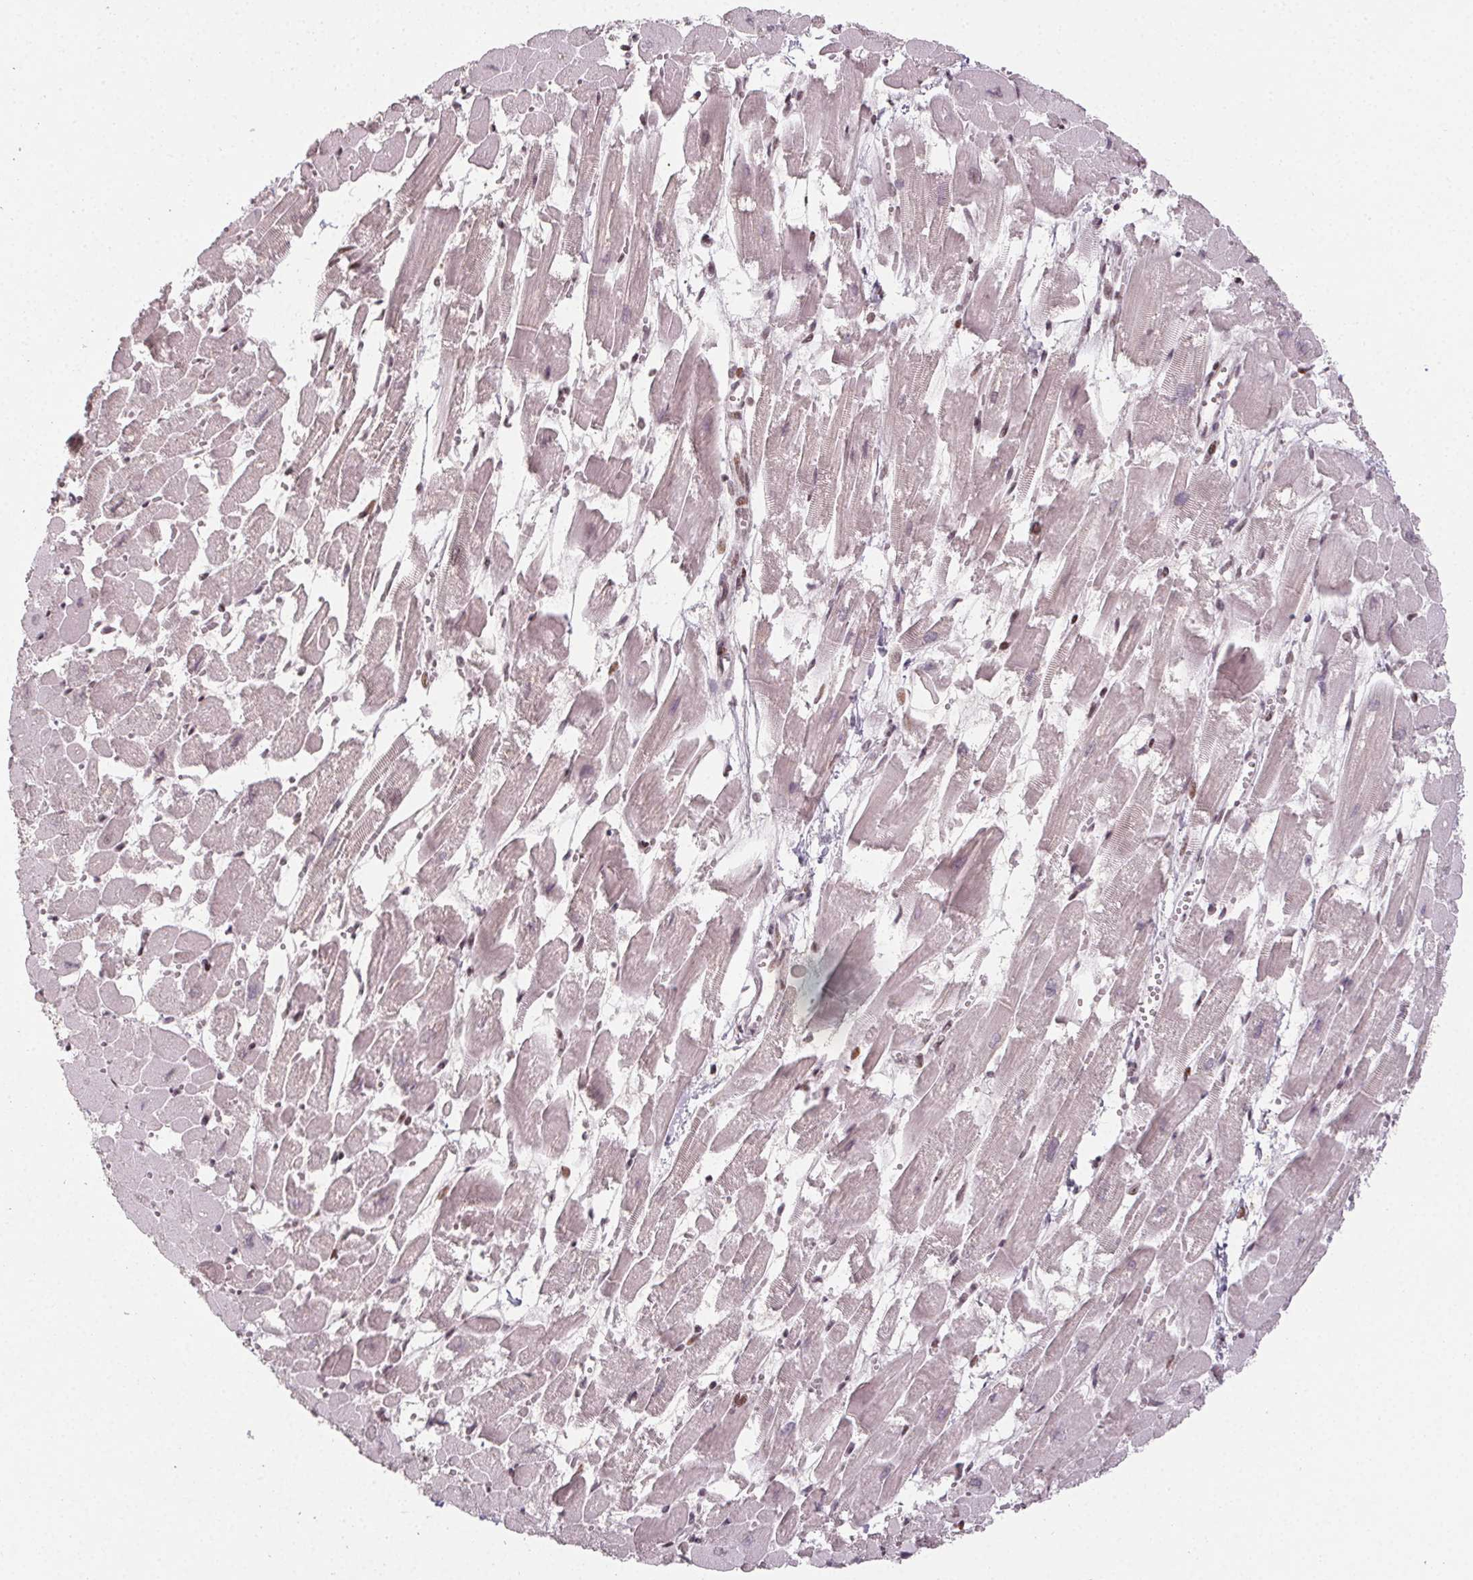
{"staining": {"intensity": "moderate", "quantity": "25%-75%", "location": "nuclear"}, "tissue": "heart muscle", "cell_type": "Cardiomyocytes", "image_type": "normal", "snomed": [{"axis": "morphology", "description": "Normal tissue, NOS"}, {"axis": "topography", "description": "Heart"}], "caption": "The image shows staining of unremarkable heart muscle, revealing moderate nuclear protein positivity (brown color) within cardiomyocytes.", "gene": "KMT2A", "patient": {"sex": "female", "age": 52}}